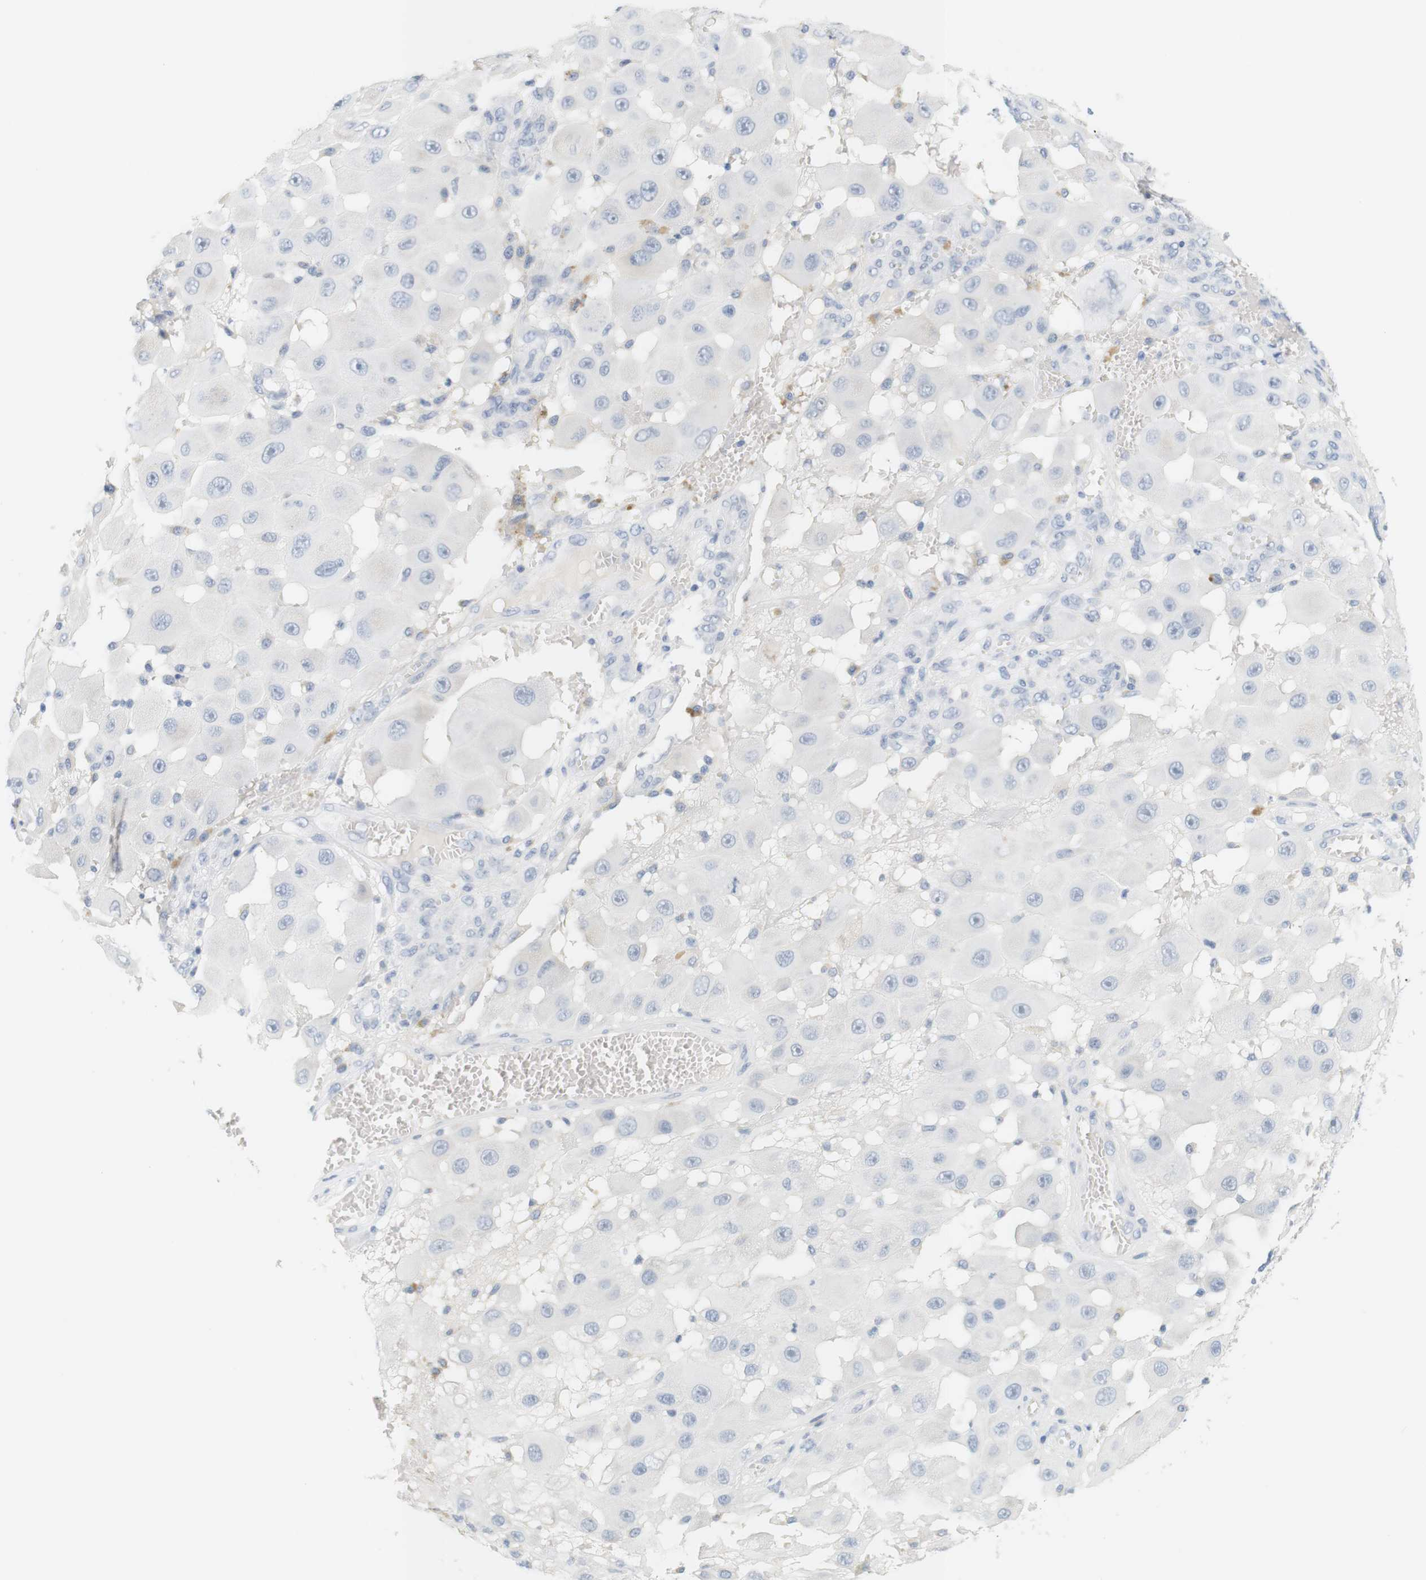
{"staining": {"intensity": "negative", "quantity": "none", "location": "none"}, "tissue": "melanoma", "cell_type": "Tumor cells", "image_type": "cancer", "snomed": [{"axis": "morphology", "description": "Malignant melanoma, NOS"}, {"axis": "topography", "description": "Skin"}], "caption": "This micrograph is of melanoma stained with immunohistochemistry (IHC) to label a protein in brown with the nuclei are counter-stained blue. There is no positivity in tumor cells. Brightfield microscopy of immunohistochemistry (IHC) stained with DAB (brown) and hematoxylin (blue), captured at high magnification.", "gene": "OPRM1", "patient": {"sex": "female", "age": 81}}